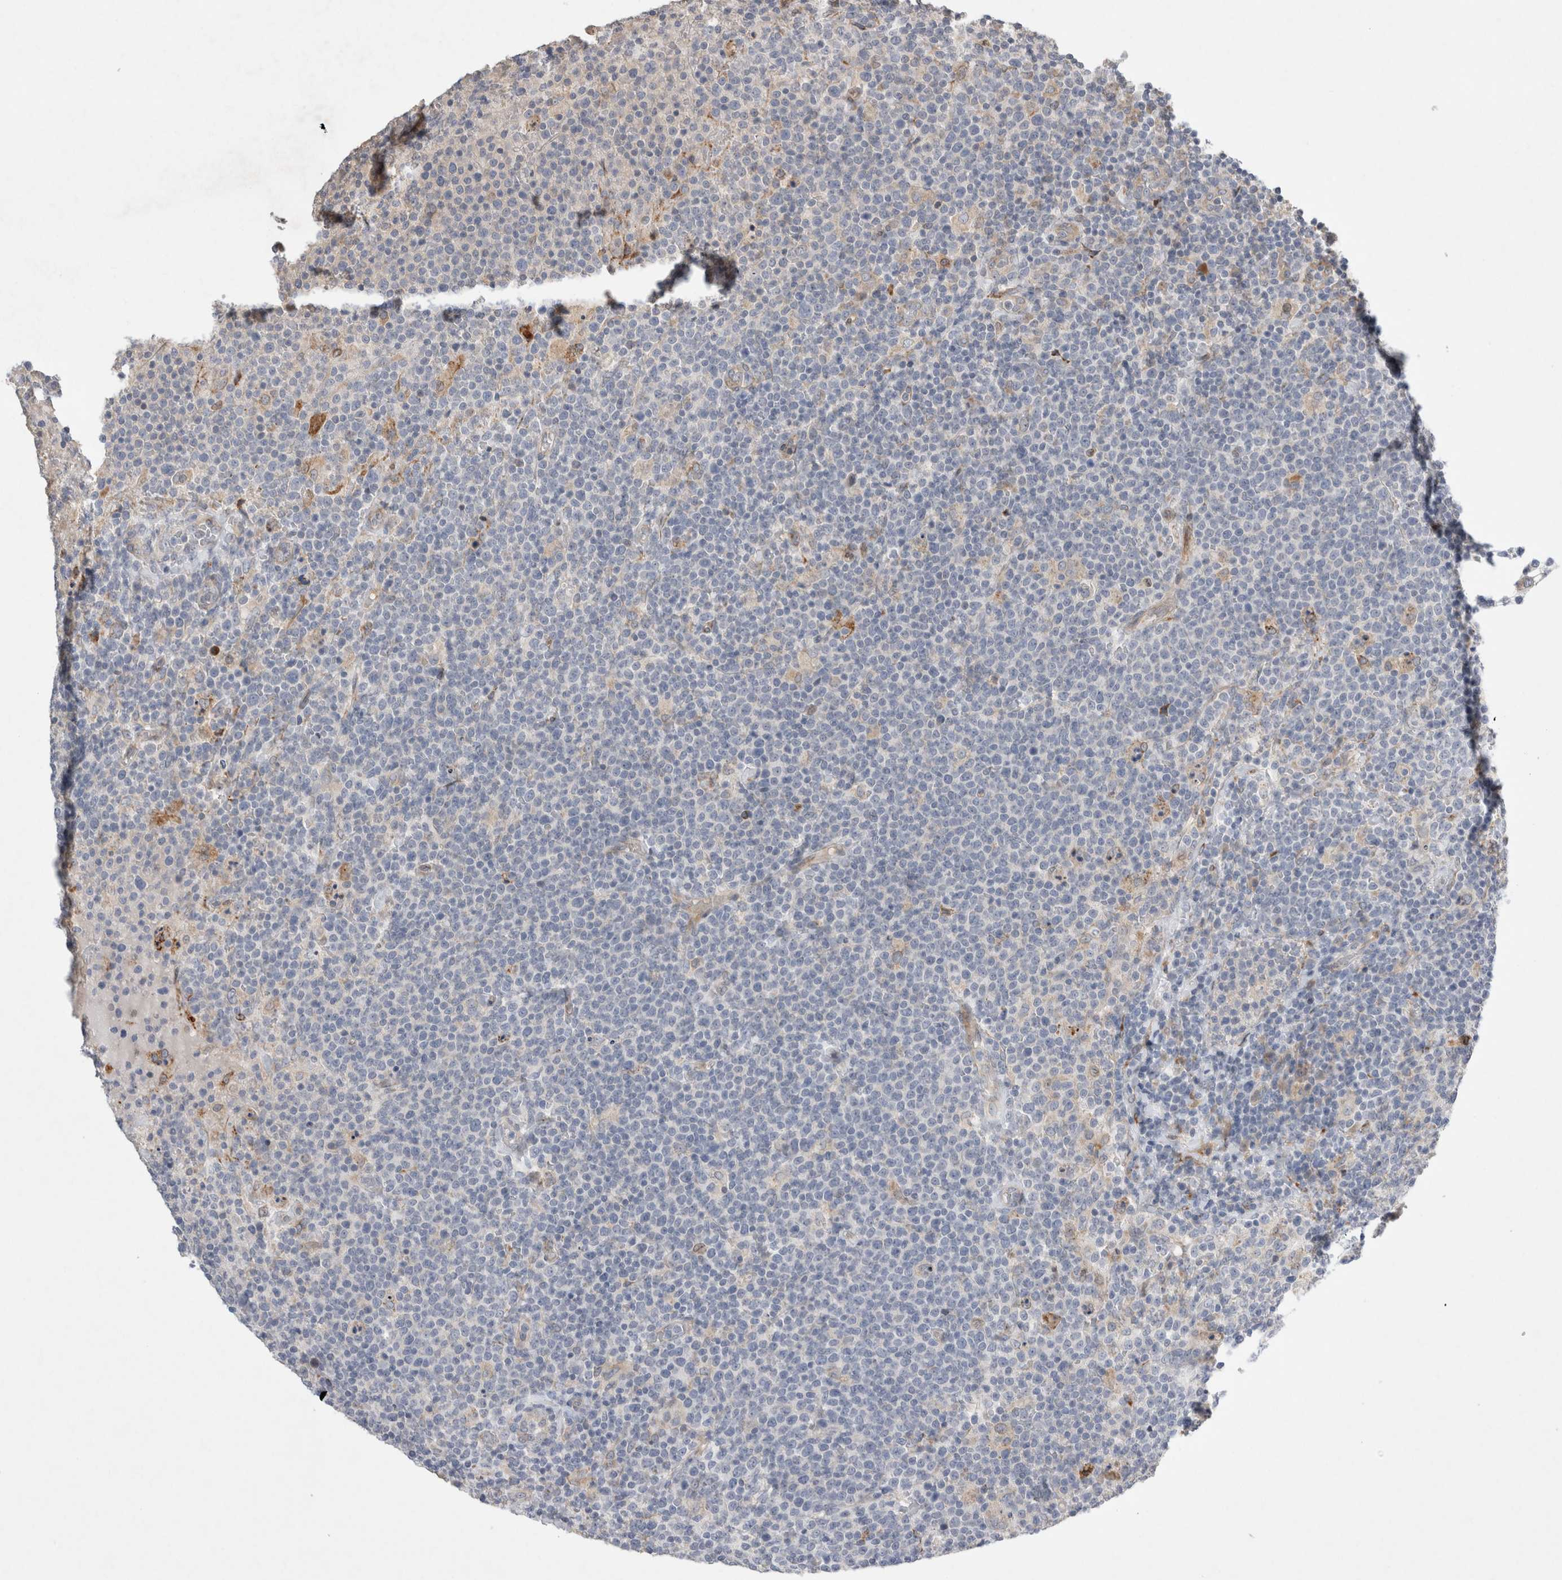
{"staining": {"intensity": "negative", "quantity": "none", "location": "none"}, "tissue": "lymphoma", "cell_type": "Tumor cells", "image_type": "cancer", "snomed": [{"axis": "morphology", "description": "Malignant lymphoma, non-Hodgkin's type, High grade"}, {"axis": "topography", "description": "Lymph node"}], "caption": "Tumor cells are negative for protein expression in human malignant lymphoma, non-Hodgkin's type (high-grade).", "gene": "TRMT9B", "patient": {"sex": "male", "age": 61}}